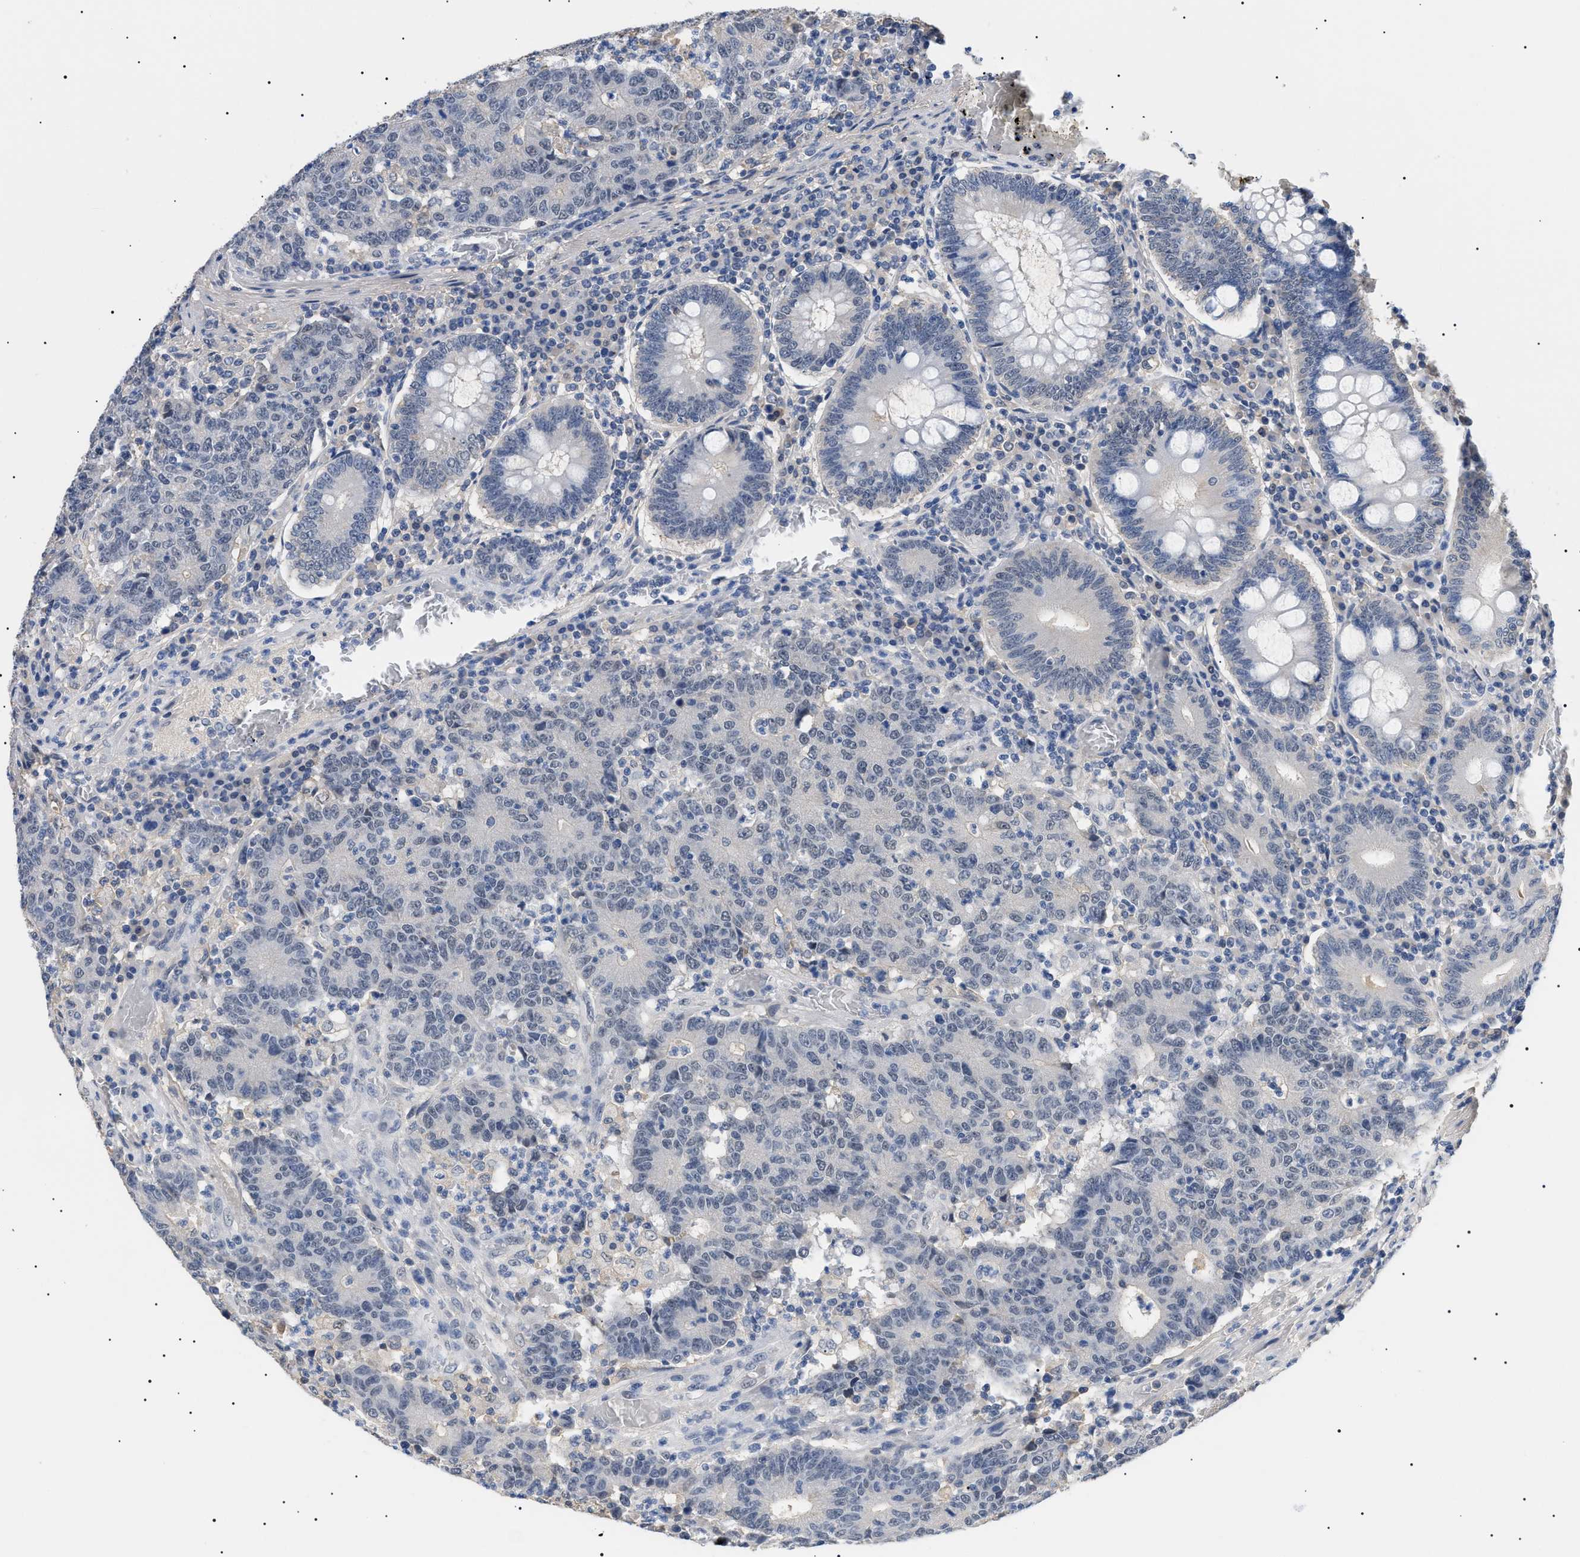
{"staining": {"intensity": "negative", "quantity": "none", "location": "none"}, "tissue": "colorectal cancer", "cell_type": "Tumor cells", "image_type": "cancer", "snomed": [{"axis": "morphology", "description": "Normal tissue, NOS"}, {"axis": "morphology", "description": "Adenocarcinoma, NOS"}, {"axis": "topography", "description": "Colon"}], "caption": "The immunohistochemistry (IHC) micrograph has no significant expression in tumor cells of colorectal cancer tissue.", "gene": "PRRT2", "patient": {"sex": "female", "age": 75}}